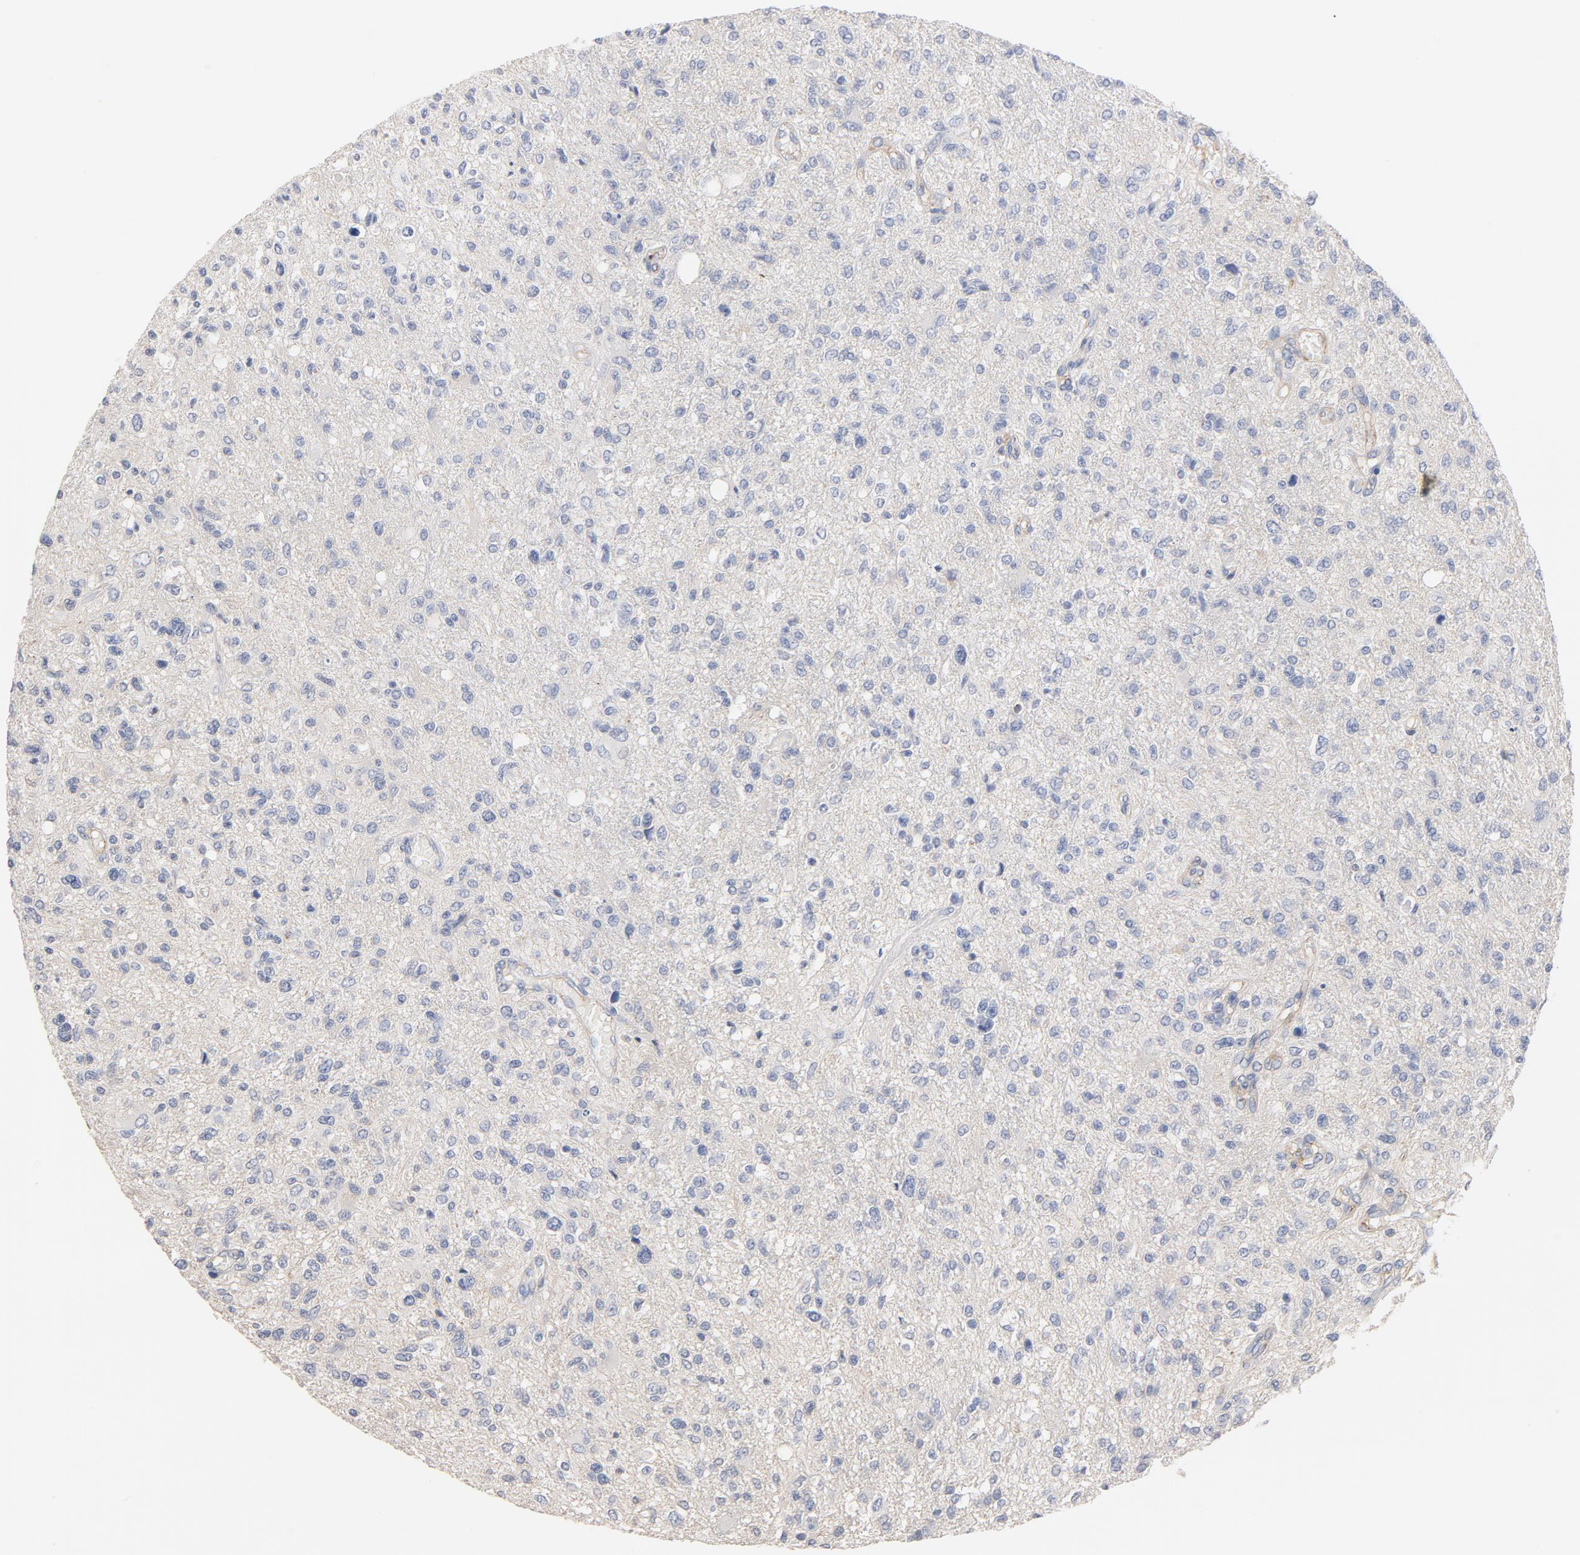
{"staining": {"intensity": "negative", "quantity": "none", "location": "none"}, "tissue": "glioma", "cell_type": "Tumor cells", "image_type": "cancer", "snomed": [{"axis": "morphology", "description": "Glioma, malignant, High grade"}, {"axis": "topography", "description": "Cerebral cortex"}], "caption": "Tumor cells show no significant staining in malignant high-grade glioma.", "gene": "STRN3", "patient": {"sex": "male", "age": 76}}